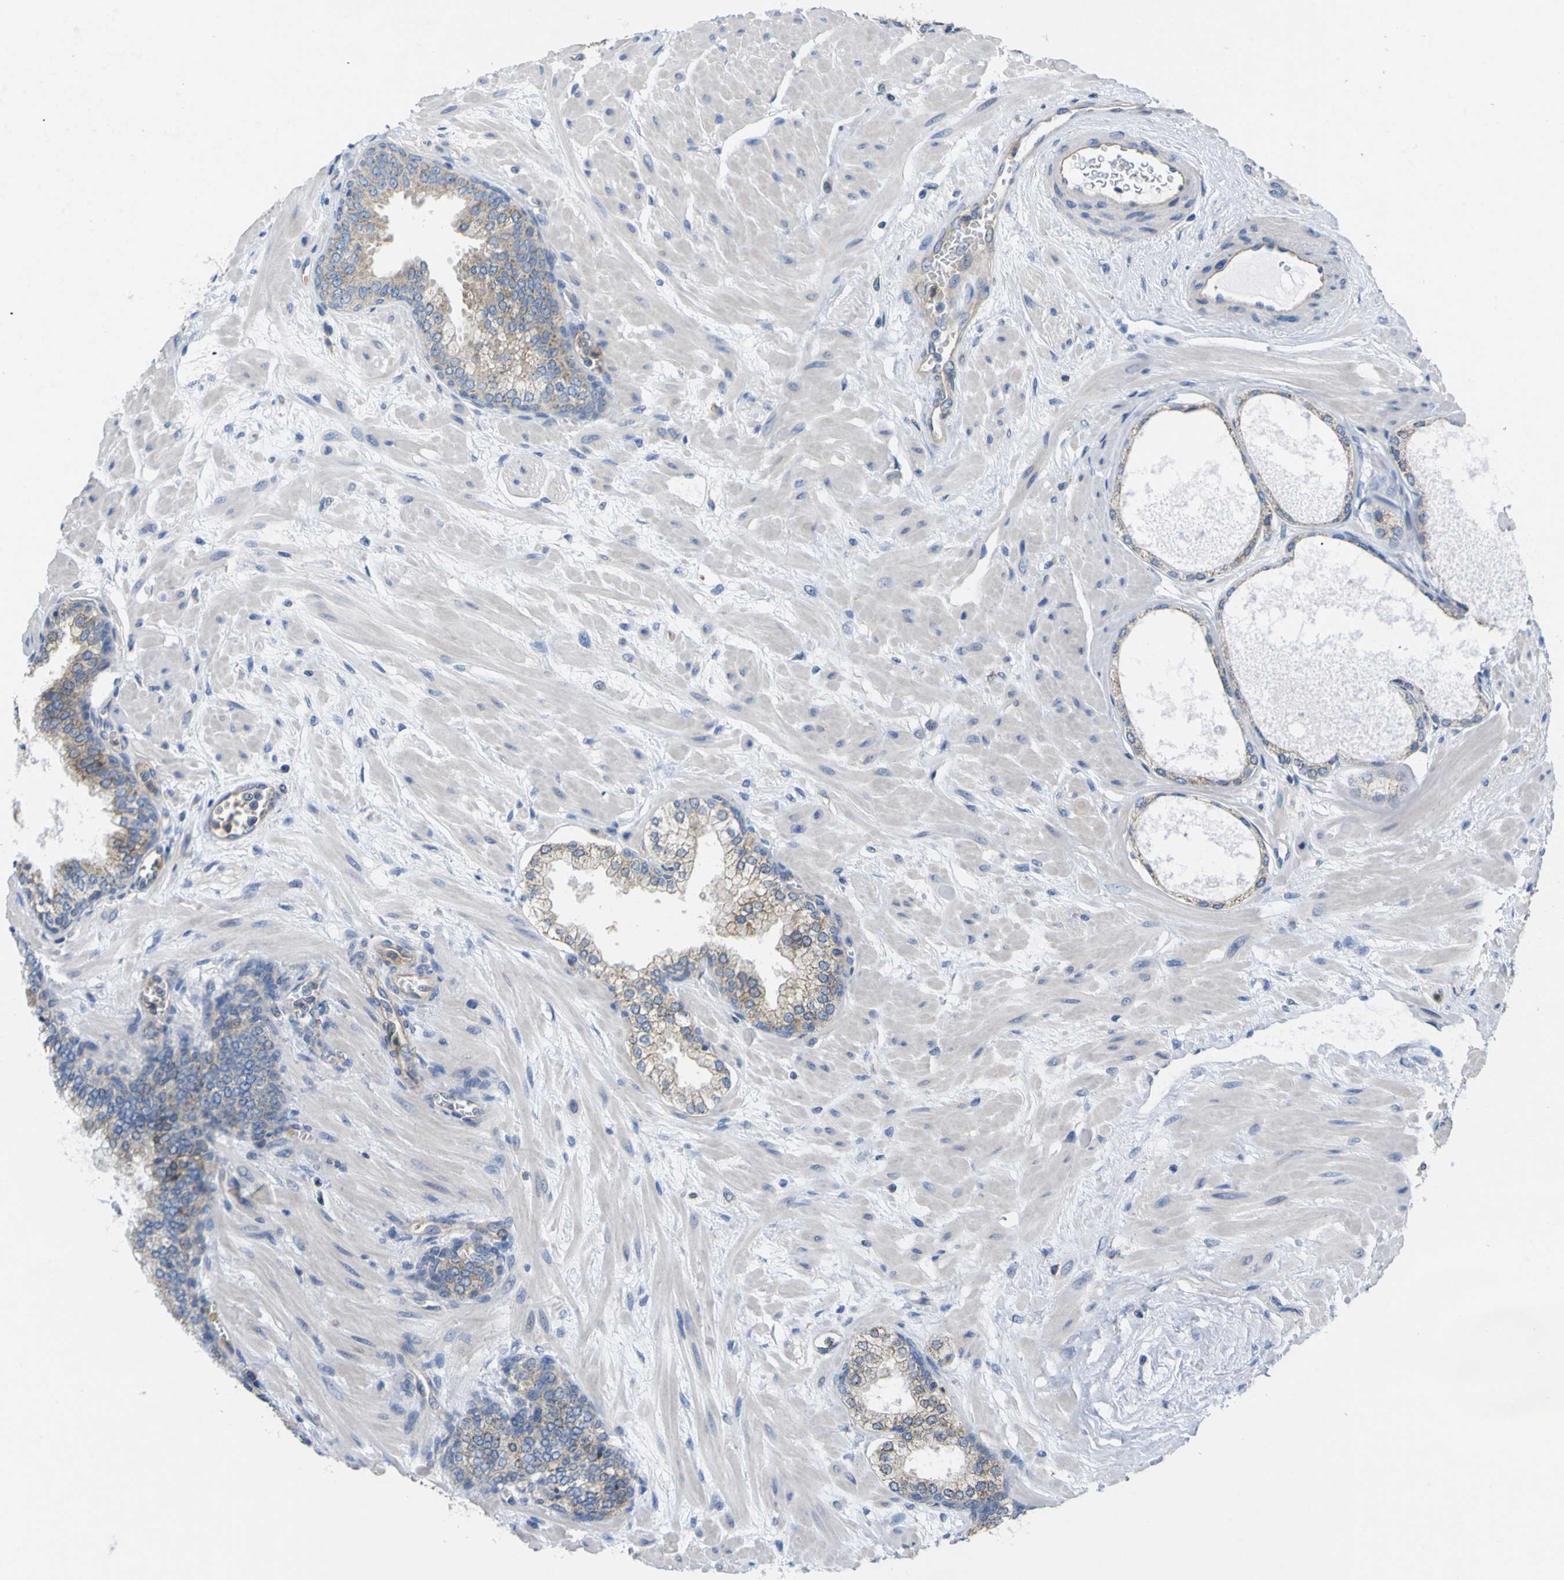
{"staining": {"intensity": "weak", "quantity": "25%-75%", "location": "cytoplasmic/membranous"}, "tissue": "prostate", "cell_type": "Glandular cells", "image_type": "normal", "snomed": [{"axis": "morphology", "description": "Normal tissue, NOS"}, {"axis": "morphology", "description": "Urothelial carcinoma, Low grade"}, {"axis": "topography", "description": "Urinary bladder"}, {"axis": "topography", "description": "Prostate"}], "caption": "There is low levels of weak cytoplasmic/membranous expression in glandular cells of benign prostate, as demonstrated by immunohistochemical staining (brown color).", "gene": "USH1C", "patient": {"sex": "male", "age": 60}}